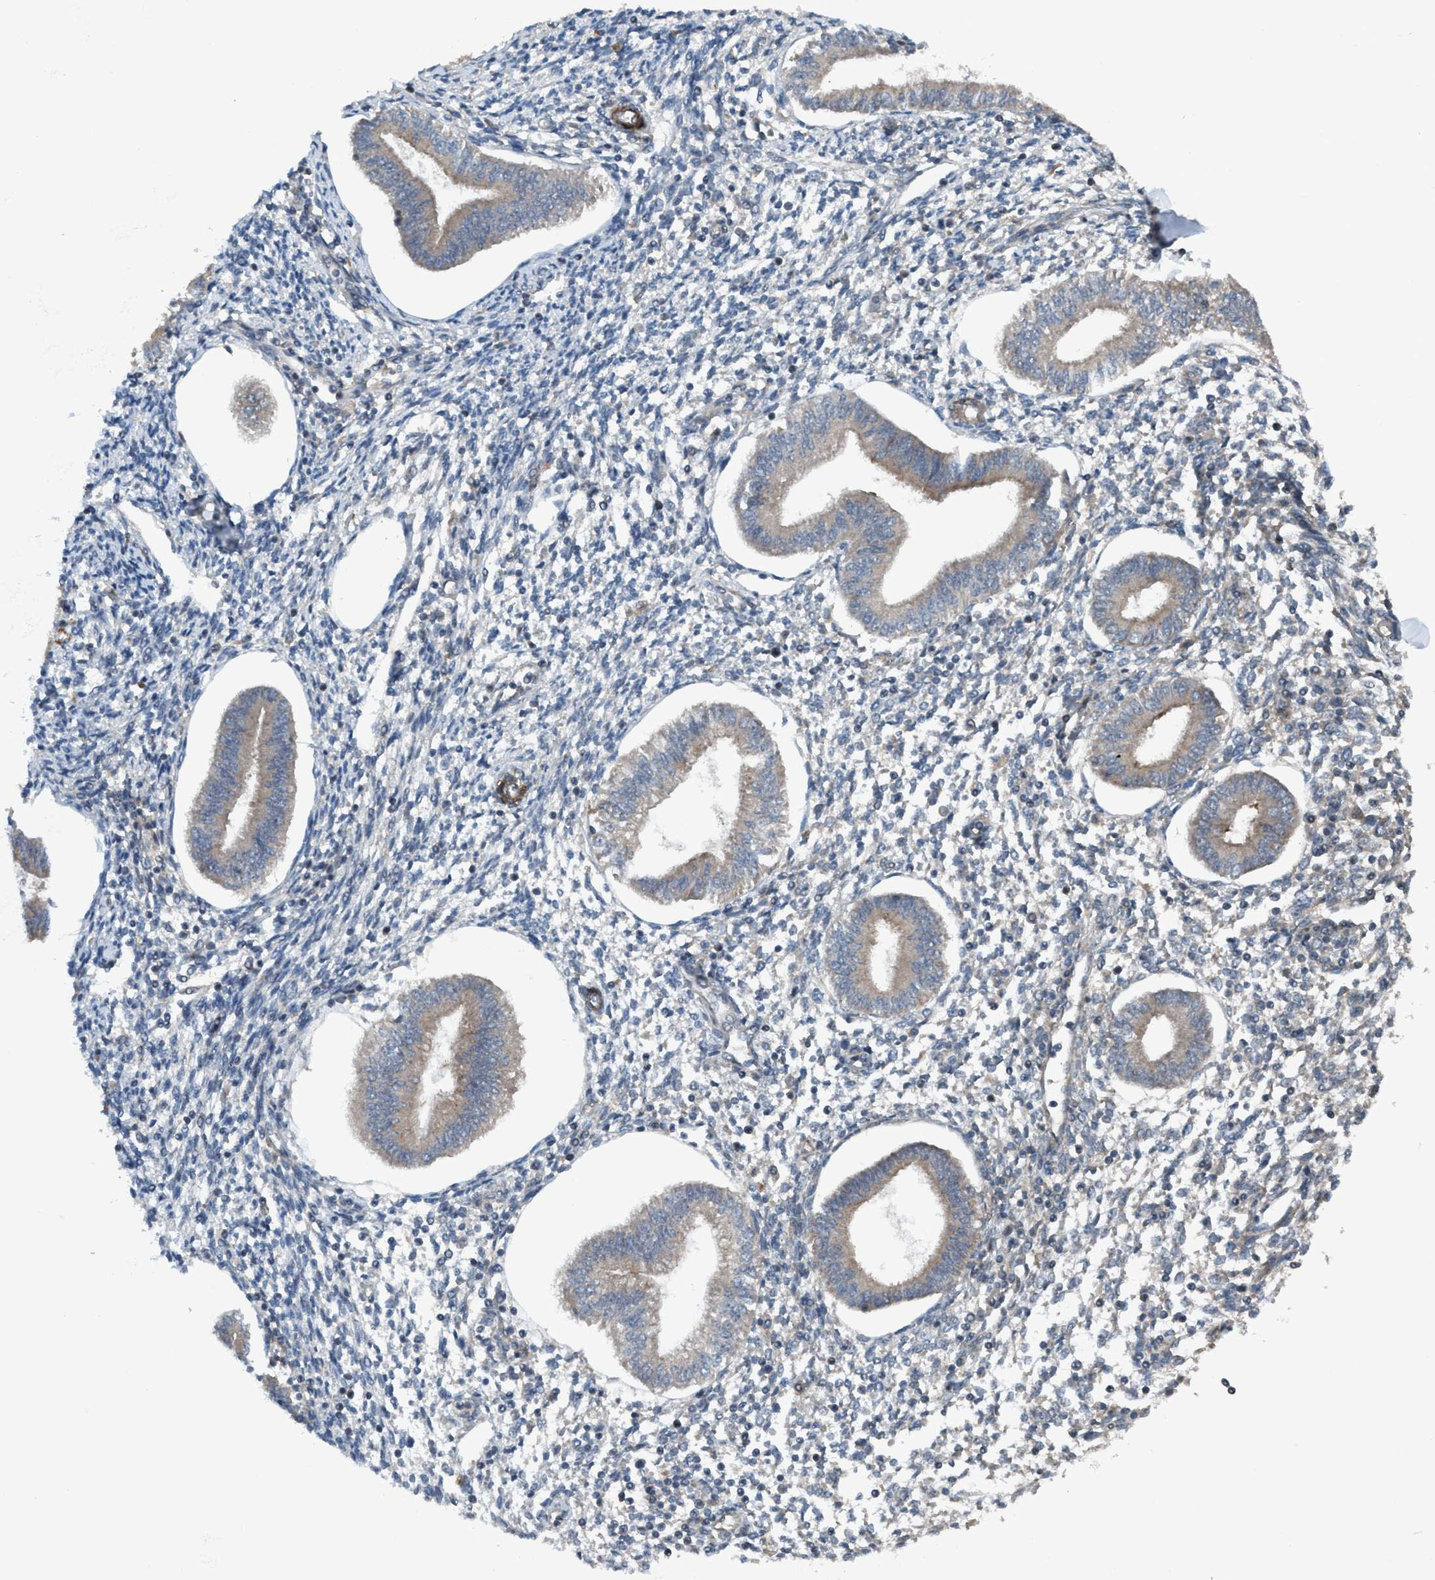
{"staining": {"intensity": "weak", "quantity": "25%-75%", "location": "cytoplasmic/membranous"}, "tissue": "endometrium", "cell_type": "Cells in endometrial stroma", "image_type": "normal", "snomed": [{"axis": "morphology", "description": "Normal tissue, NOS"}, {"axis": "topography", "description": "Endometrium"}], "caption": "Endometrium stained with DAB (3,3'-diaminobenzidine) immunohistochemistry (IHC) reveals low levels of weak cytoplasmic/membranous expression in approximately 25%-75% of cells in endometrial stroma.", "gene": "NISCH", "patient": {"sex": "female", "age": 50}}